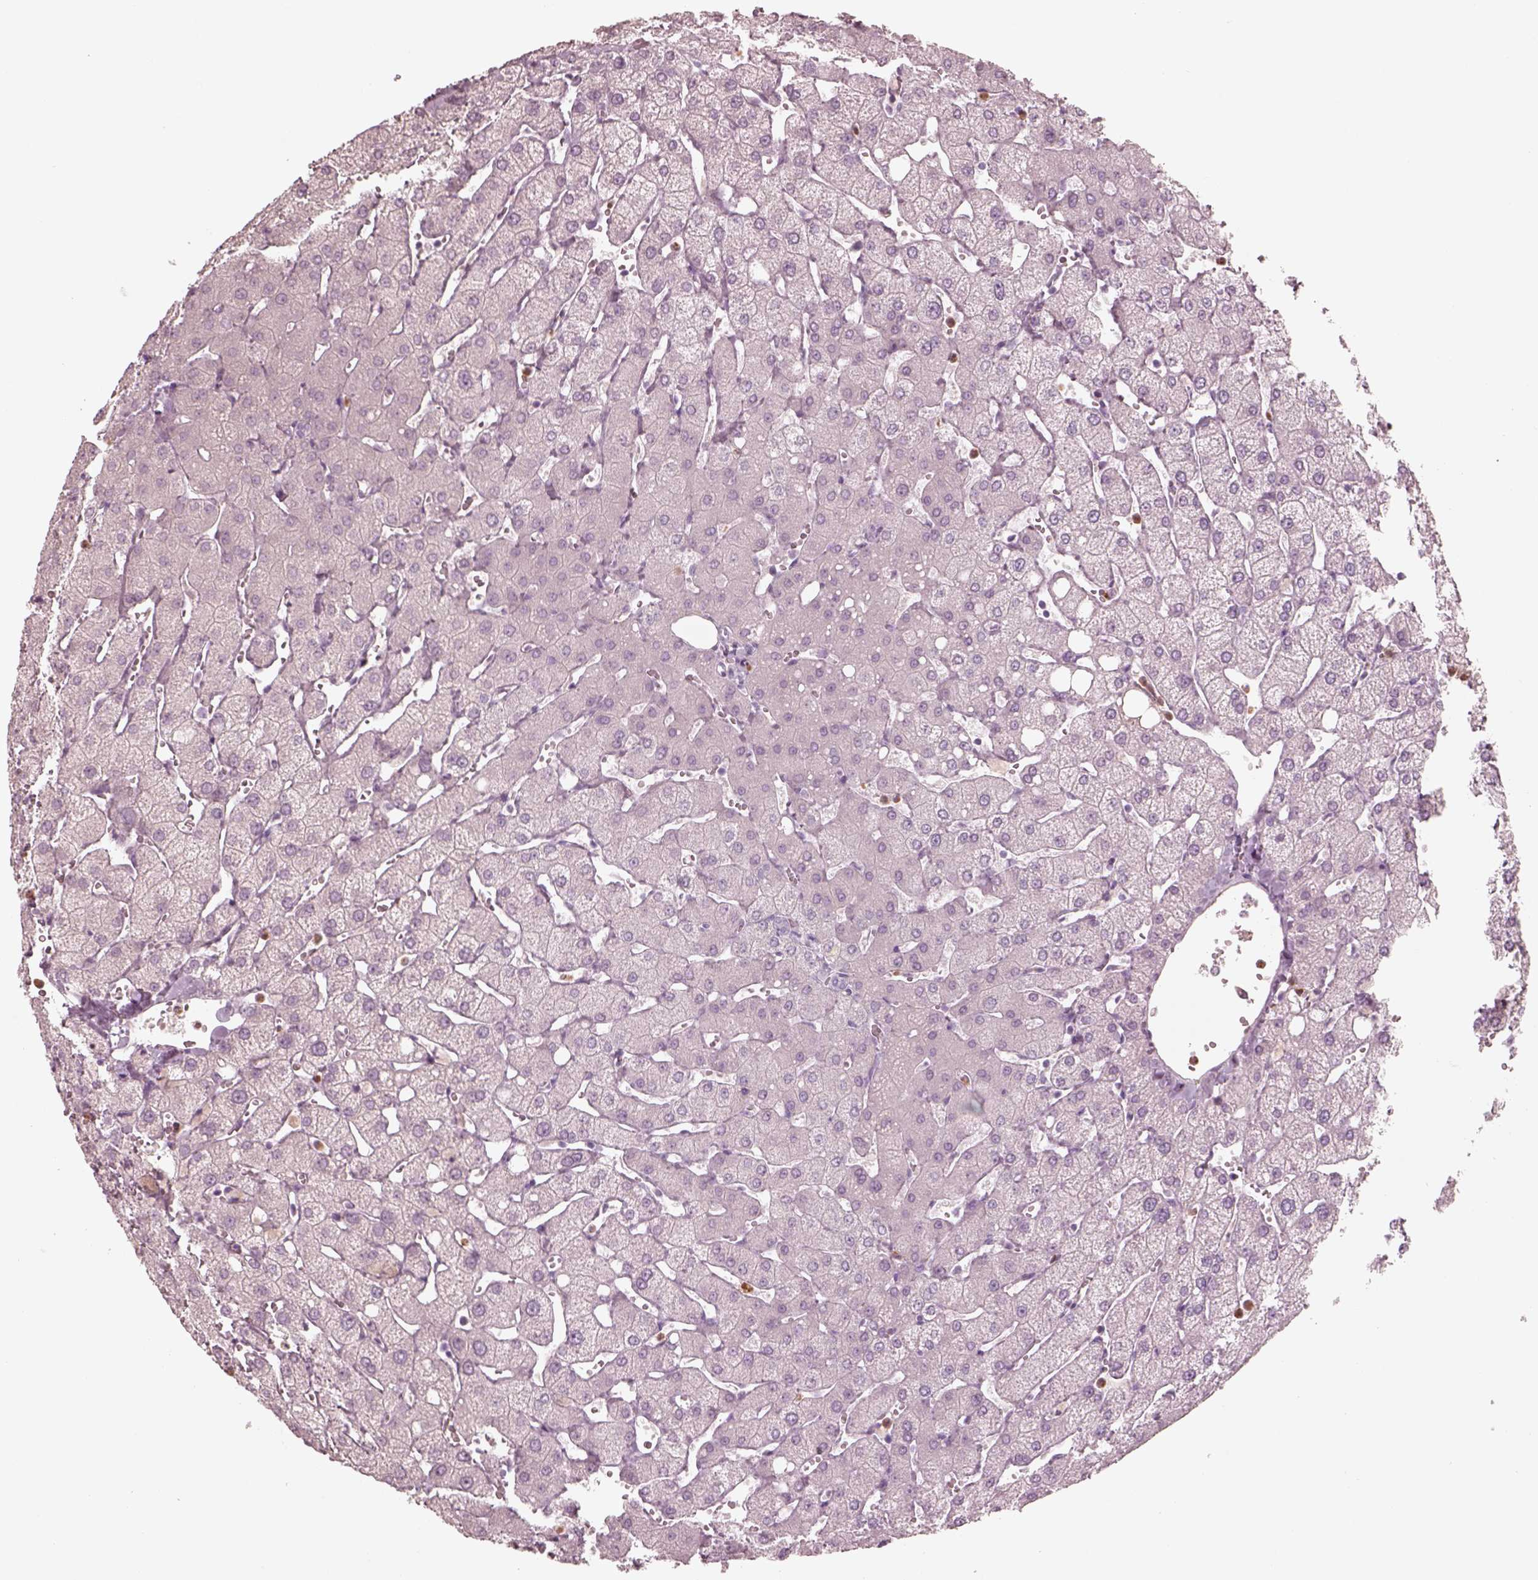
{"staining": {"intensity": "negative", "quantity": "none", "location": "none"}, "tissue": "liver", "cell_type": "Cholangiocytes", "image_type": "normal", "snomed": [{"axis": "morphology", "description": "Normal tissue, NOS"}, {"axis": "topography", "description": "Liver"}], "caption": "Immunohistochemistry (IHC) photomicrograph of benign liver: liver stained with DAB (3,3'-diaminobenzidine) reveals no significant protein expression in cholangiocytes.", "gene": "GPRIN1", "patient": {"sex": "female", "age": 54}}